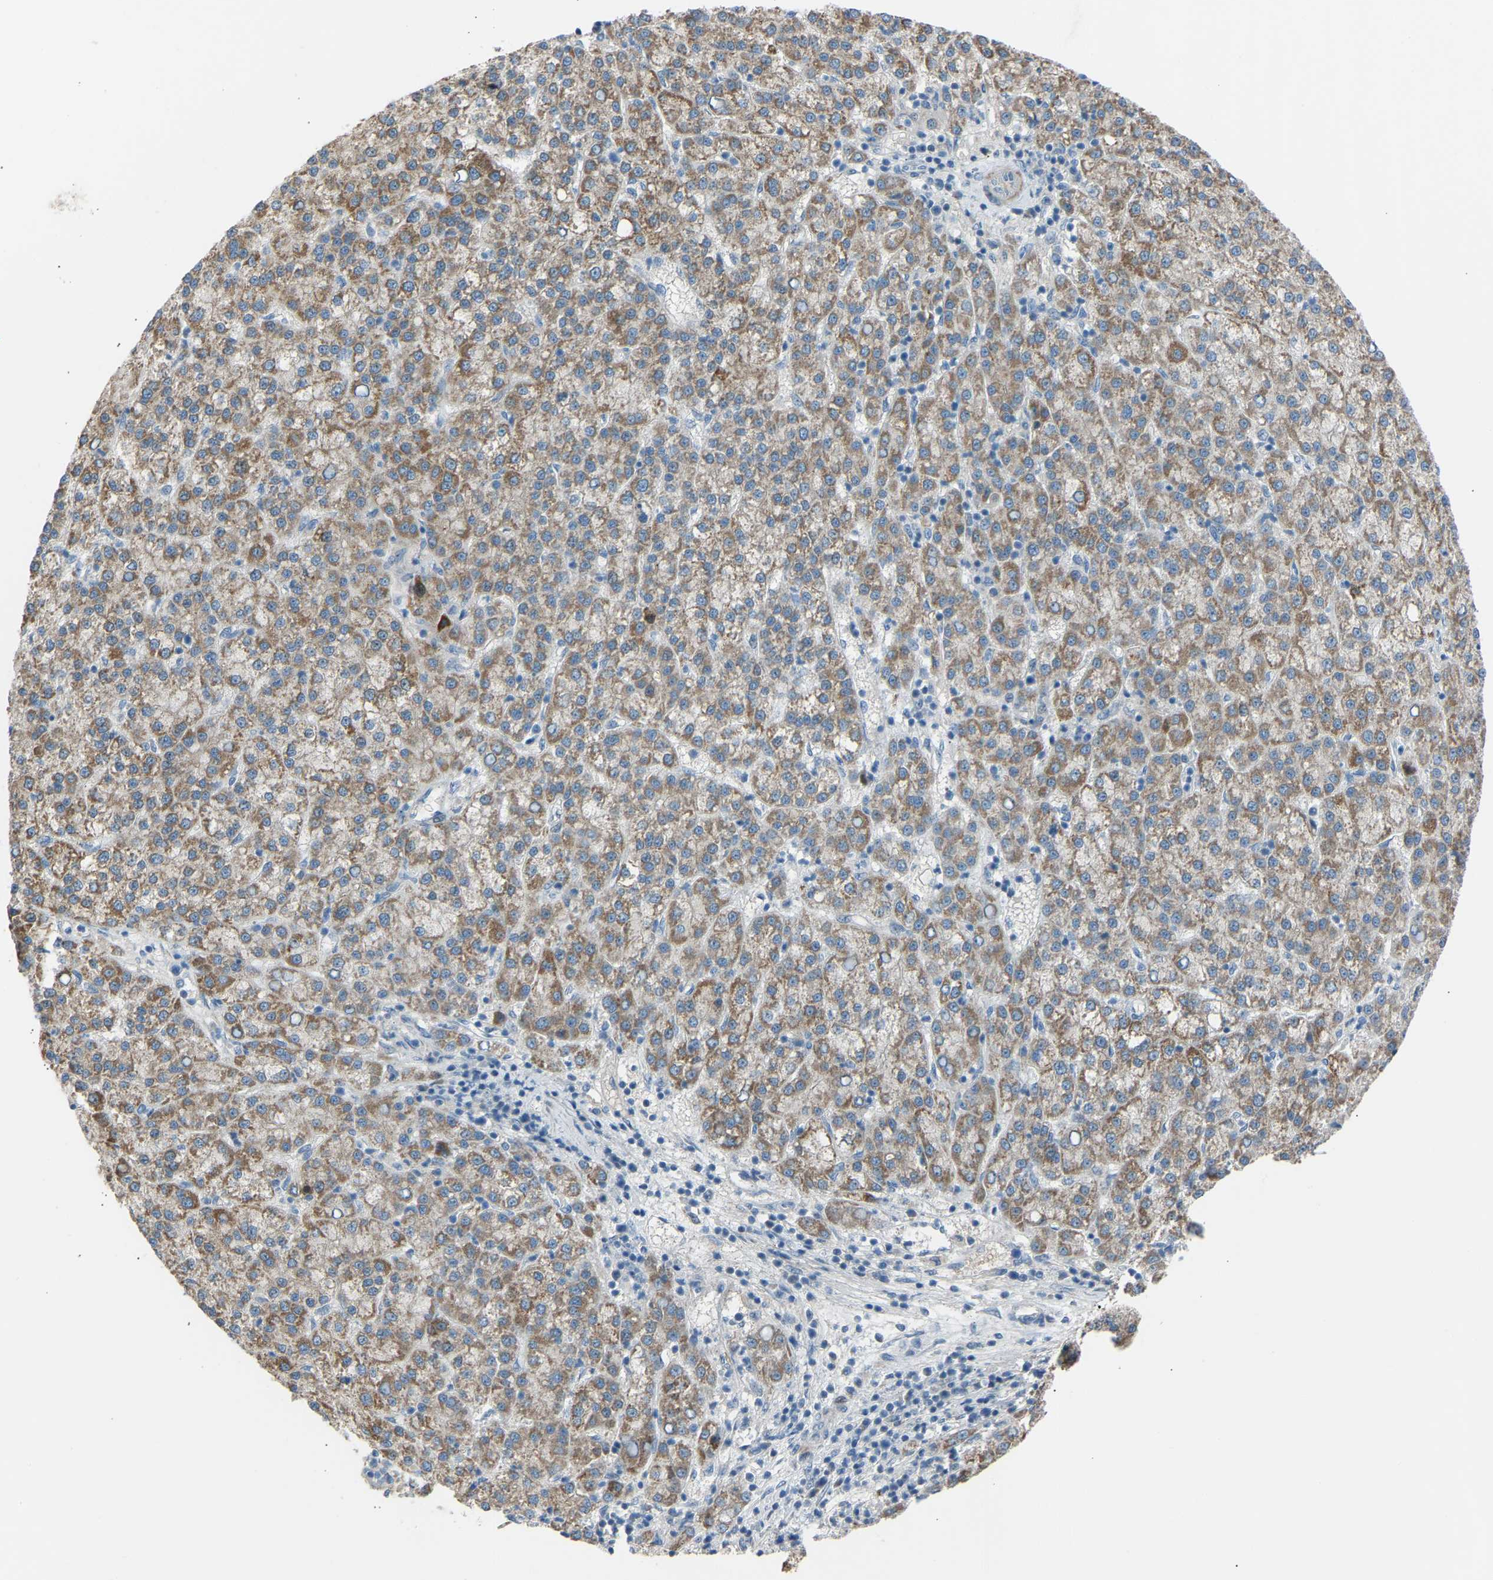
{"staining": {"intensity": "moderate", "quantity": ">75%", "location": "cytoplasmic/membranous"}, "tissue": "liver cancer", "cell_type": "Tumor cells", "image_type": "cancer", "snomed": [{"axis": "morphology", "description": "Carcinoma, Hepatocellular, NOS"}, {"axis": "topography", "description": "Liver"}], "caption": "An image of human liver cancer (hepatocellular carcinoma) stained for a protein shows moderate cytoplasmic/membranous brown staining in tumor cells.", "gene": "VPS41", "patient": {"sex": "female", "age": 58}}